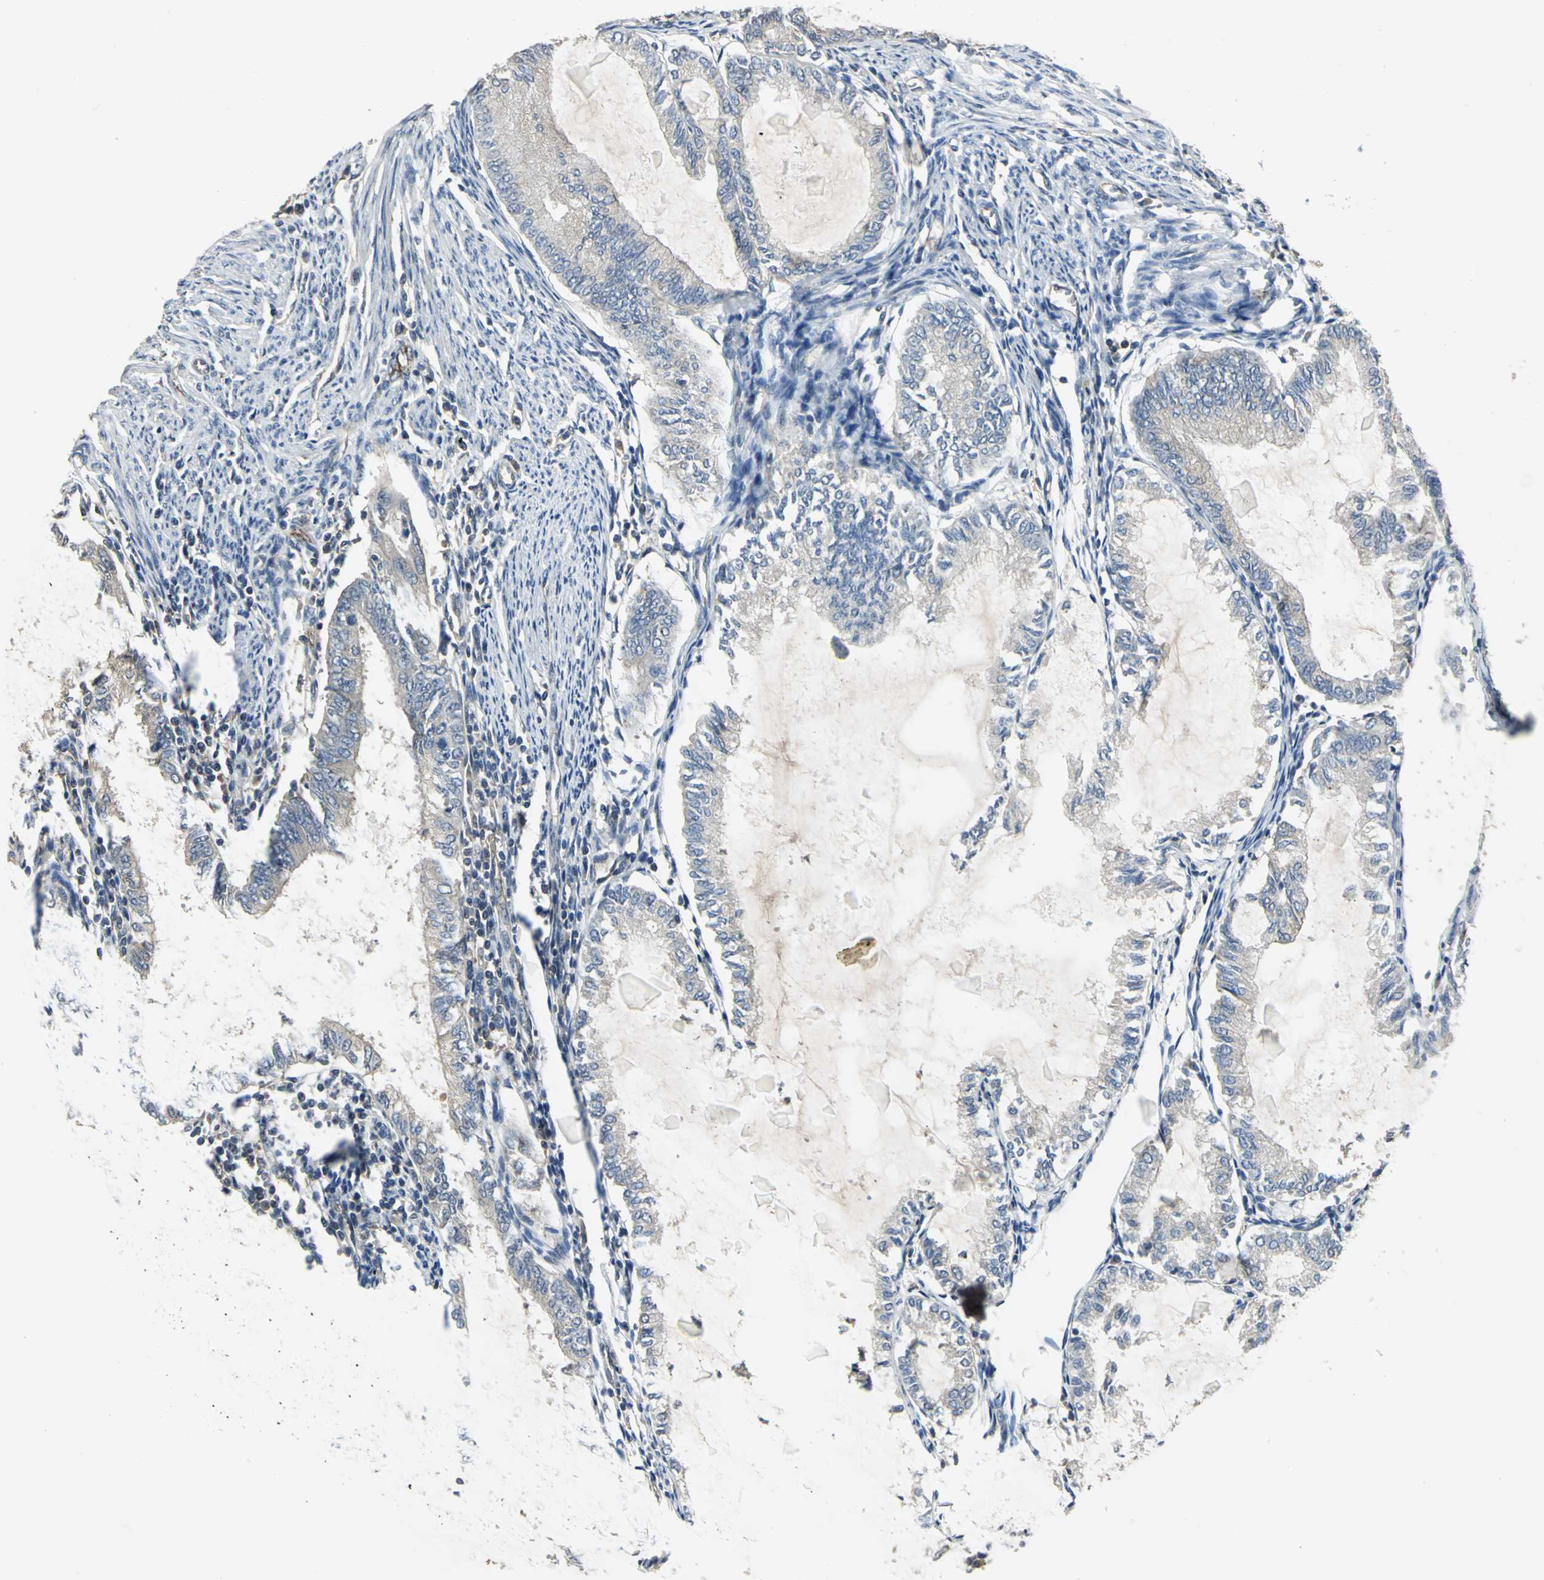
{"staining": {"intensity": "negative", "quantity": "none", "location": "none"}, "tissue": "endometrial cancer", "cell_type": "Tumor cells", "image_type": "cancer", "snomed": [{"axis": "morphology", "description": "Adenocarcinoma, NOS"}, {"axis": "topography", "description": "Endometrium"}], "caption": "An immunohistochemistry image of endometrial adenocarcinoma is shown. There is no staining in tumor cells of endometrial adenocarcinoma.", "gene": "RAPGEF1", "patient": {"sex": "female", "age": 86}}